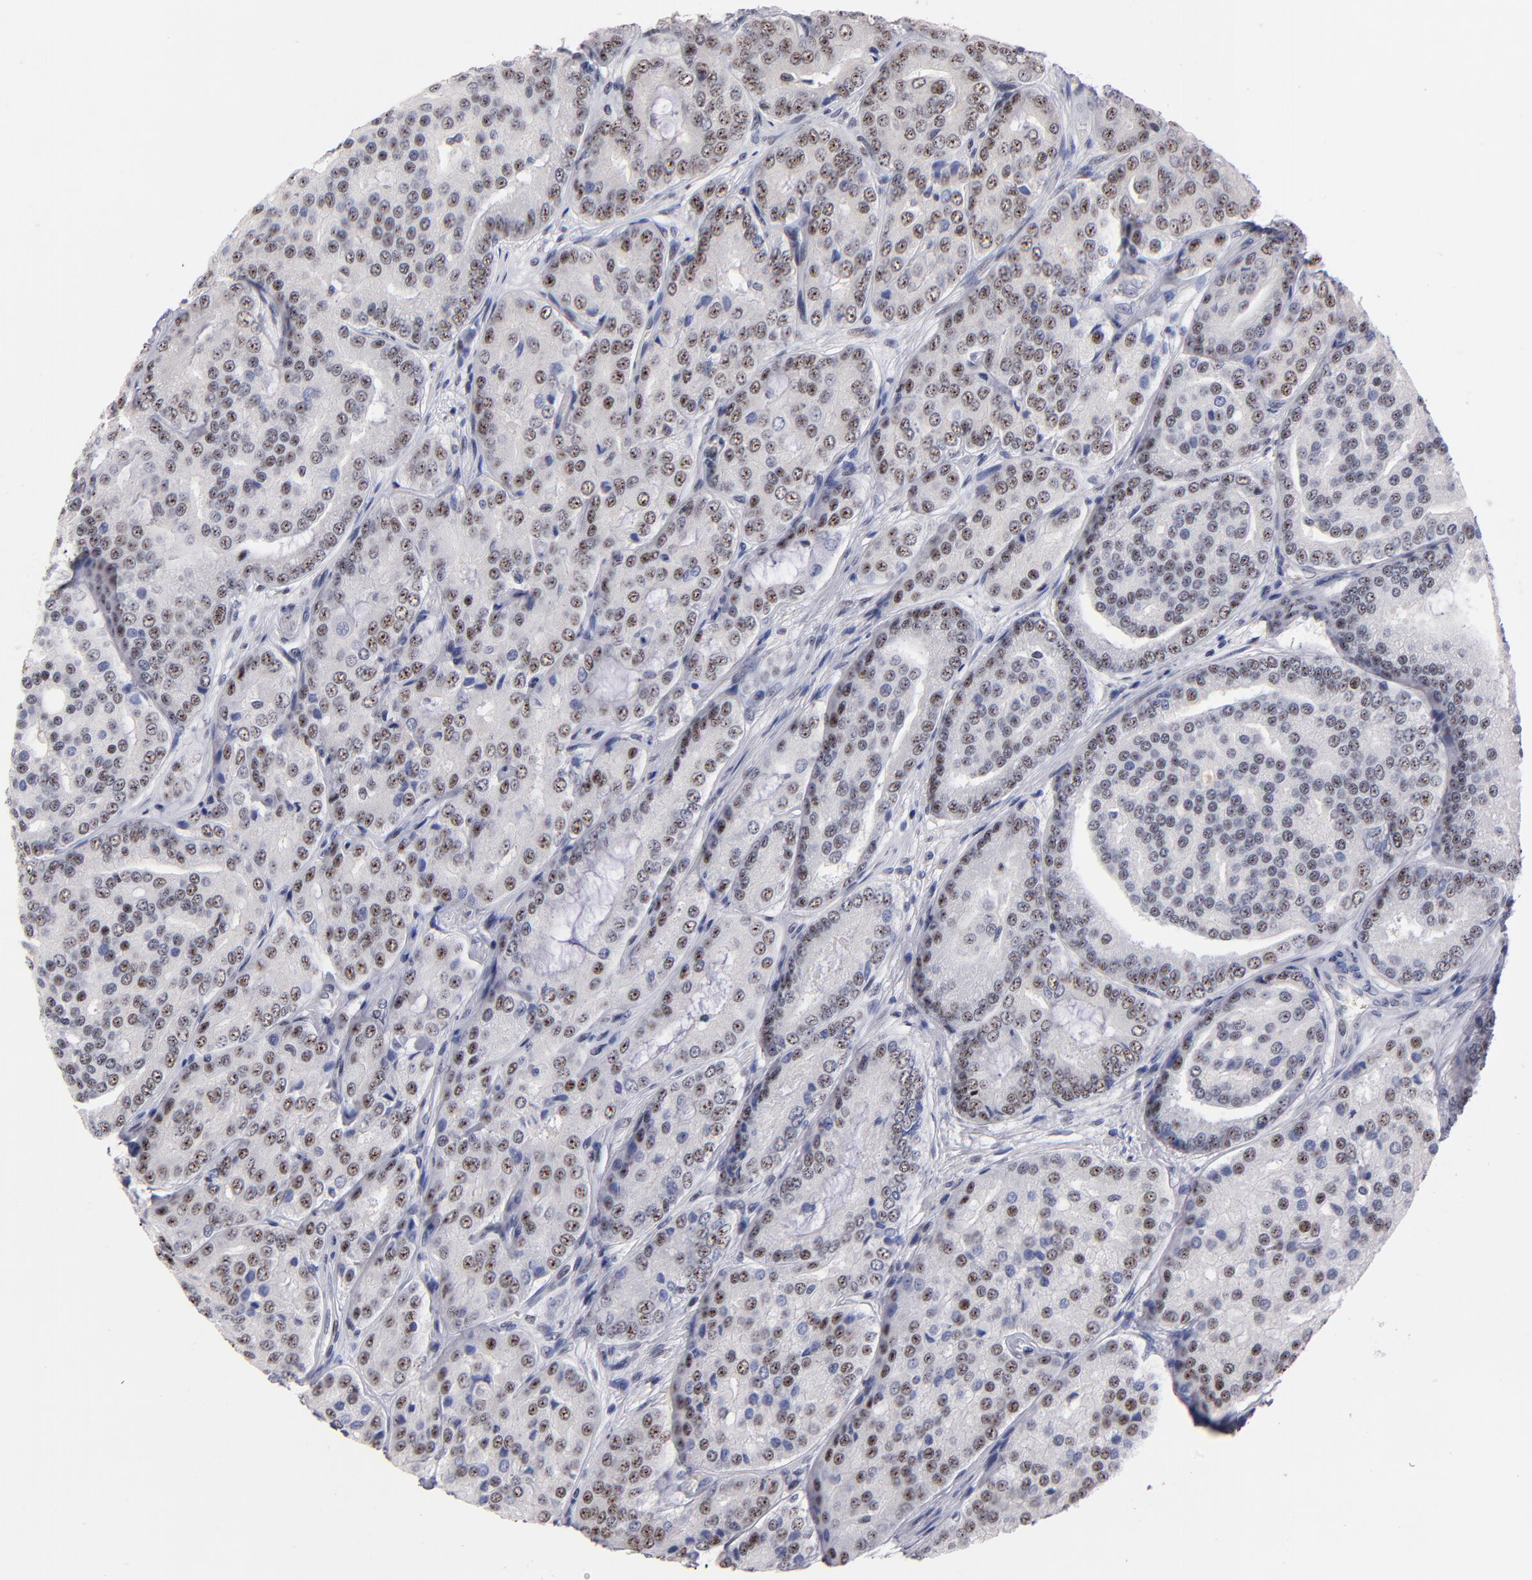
{"staining": {"intensity": "moderate", "quantity": "25%-75%", "location": "nuclear"}, "tissue": "prostate cancer", "cell_type": "Tumor cells", "image_type": "cancer", "snomed": [{"axis": "morphology", "description": "Adenocarcinoma, High grade"}, {"axis": "topography", "description": "Prostate"}], "caption": "Protein analysis of prostate cancer tissue exhibits moderate nuclear expression in about 25%-75% of tumor cells.", "gene": "RAF1", "patient": {"sex": "male", "age": 64}}